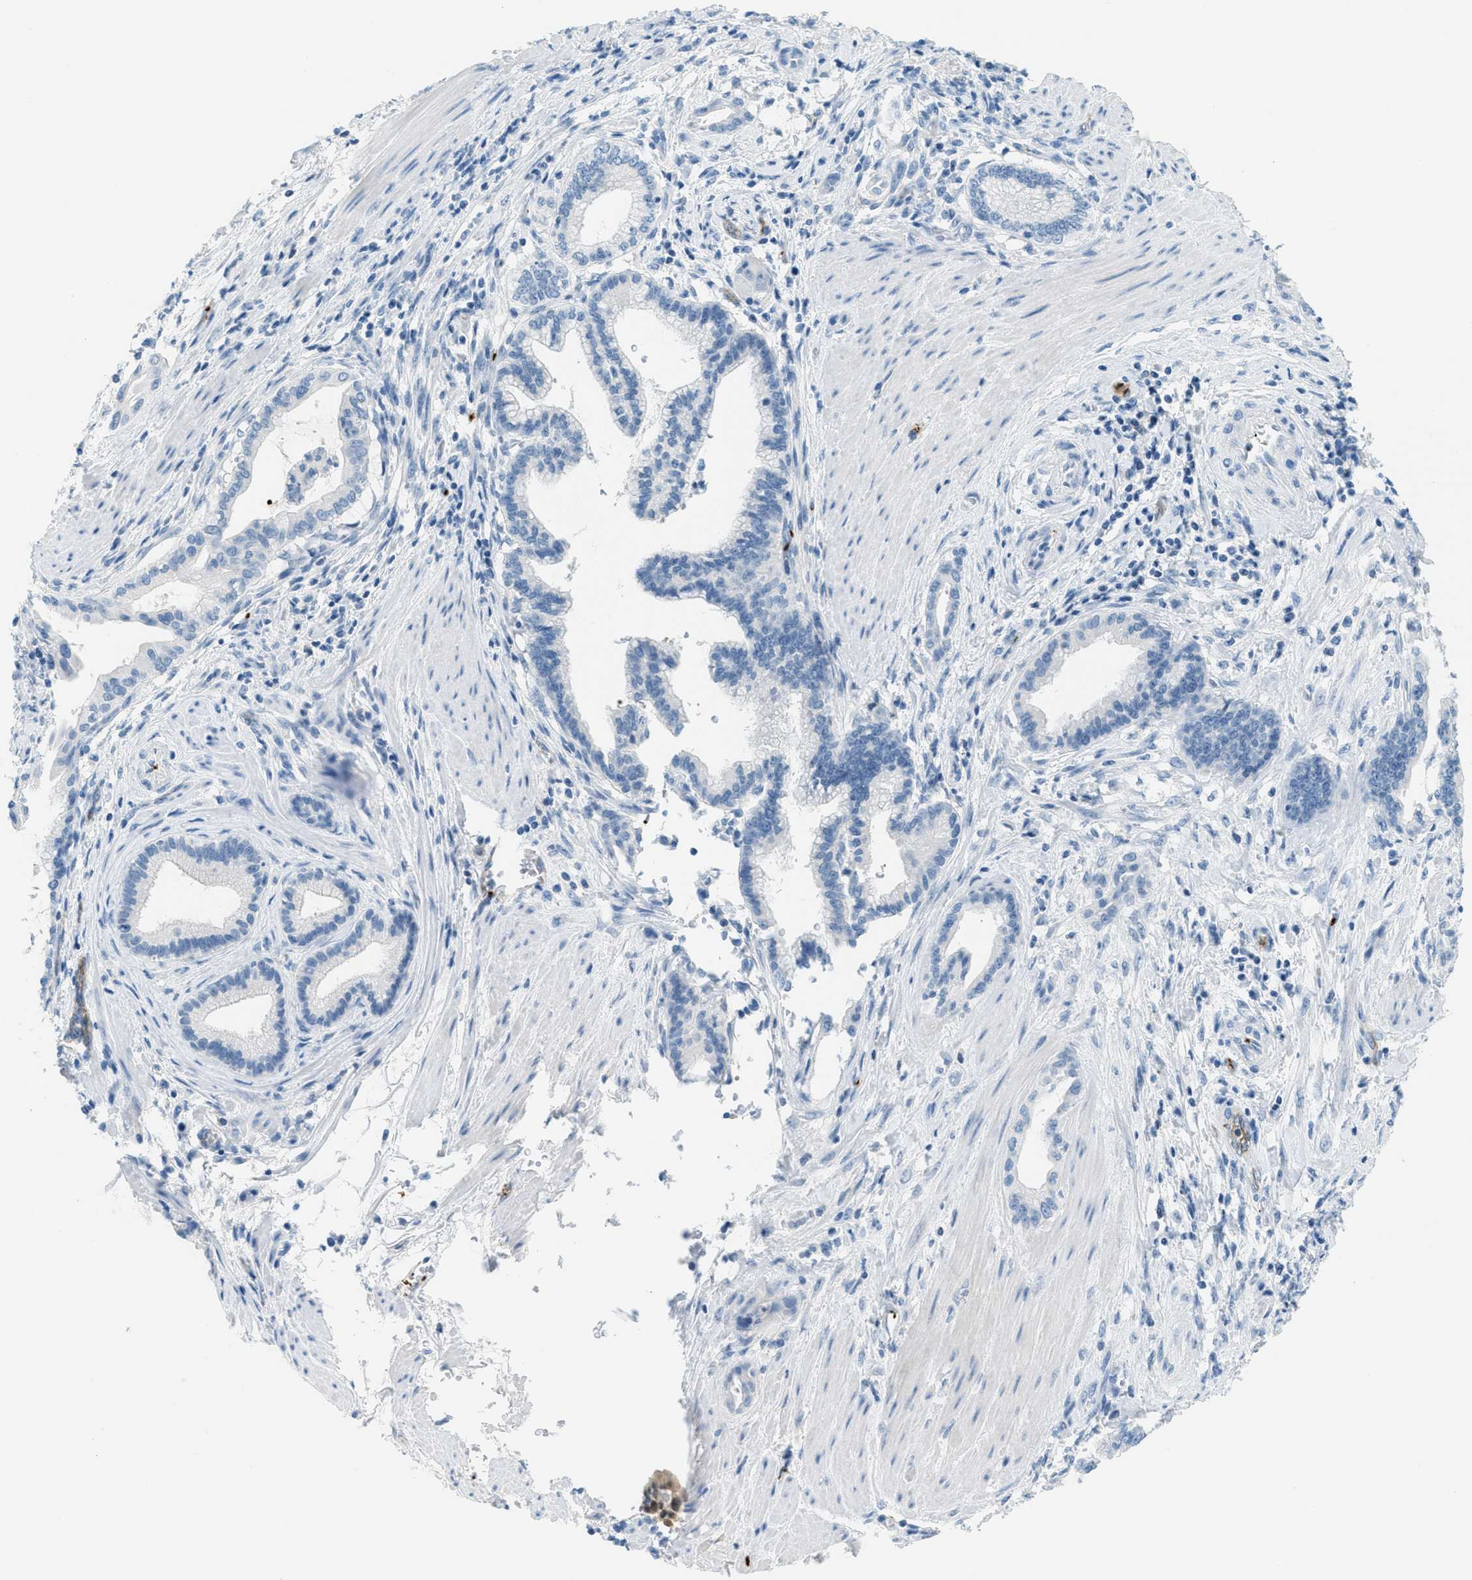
{"staining": {"intensity": "negative", "quantity": "none", "location": "none"}, "tissue": "pancreatic cancer", "cell_type": "Tumor cells", "image_type": "cancer", "snomed": [{"axis": "morphology", "description": "Adenocarcinoma, NOS"}, {"axis": "topography", "description": "Pancreas"}], "caption": "Tumor cells are negative for protein expression in human pancreatic adenocarcinoma.", "gene": "PPBP", "patient": {"sex": "female", "age": 64}}